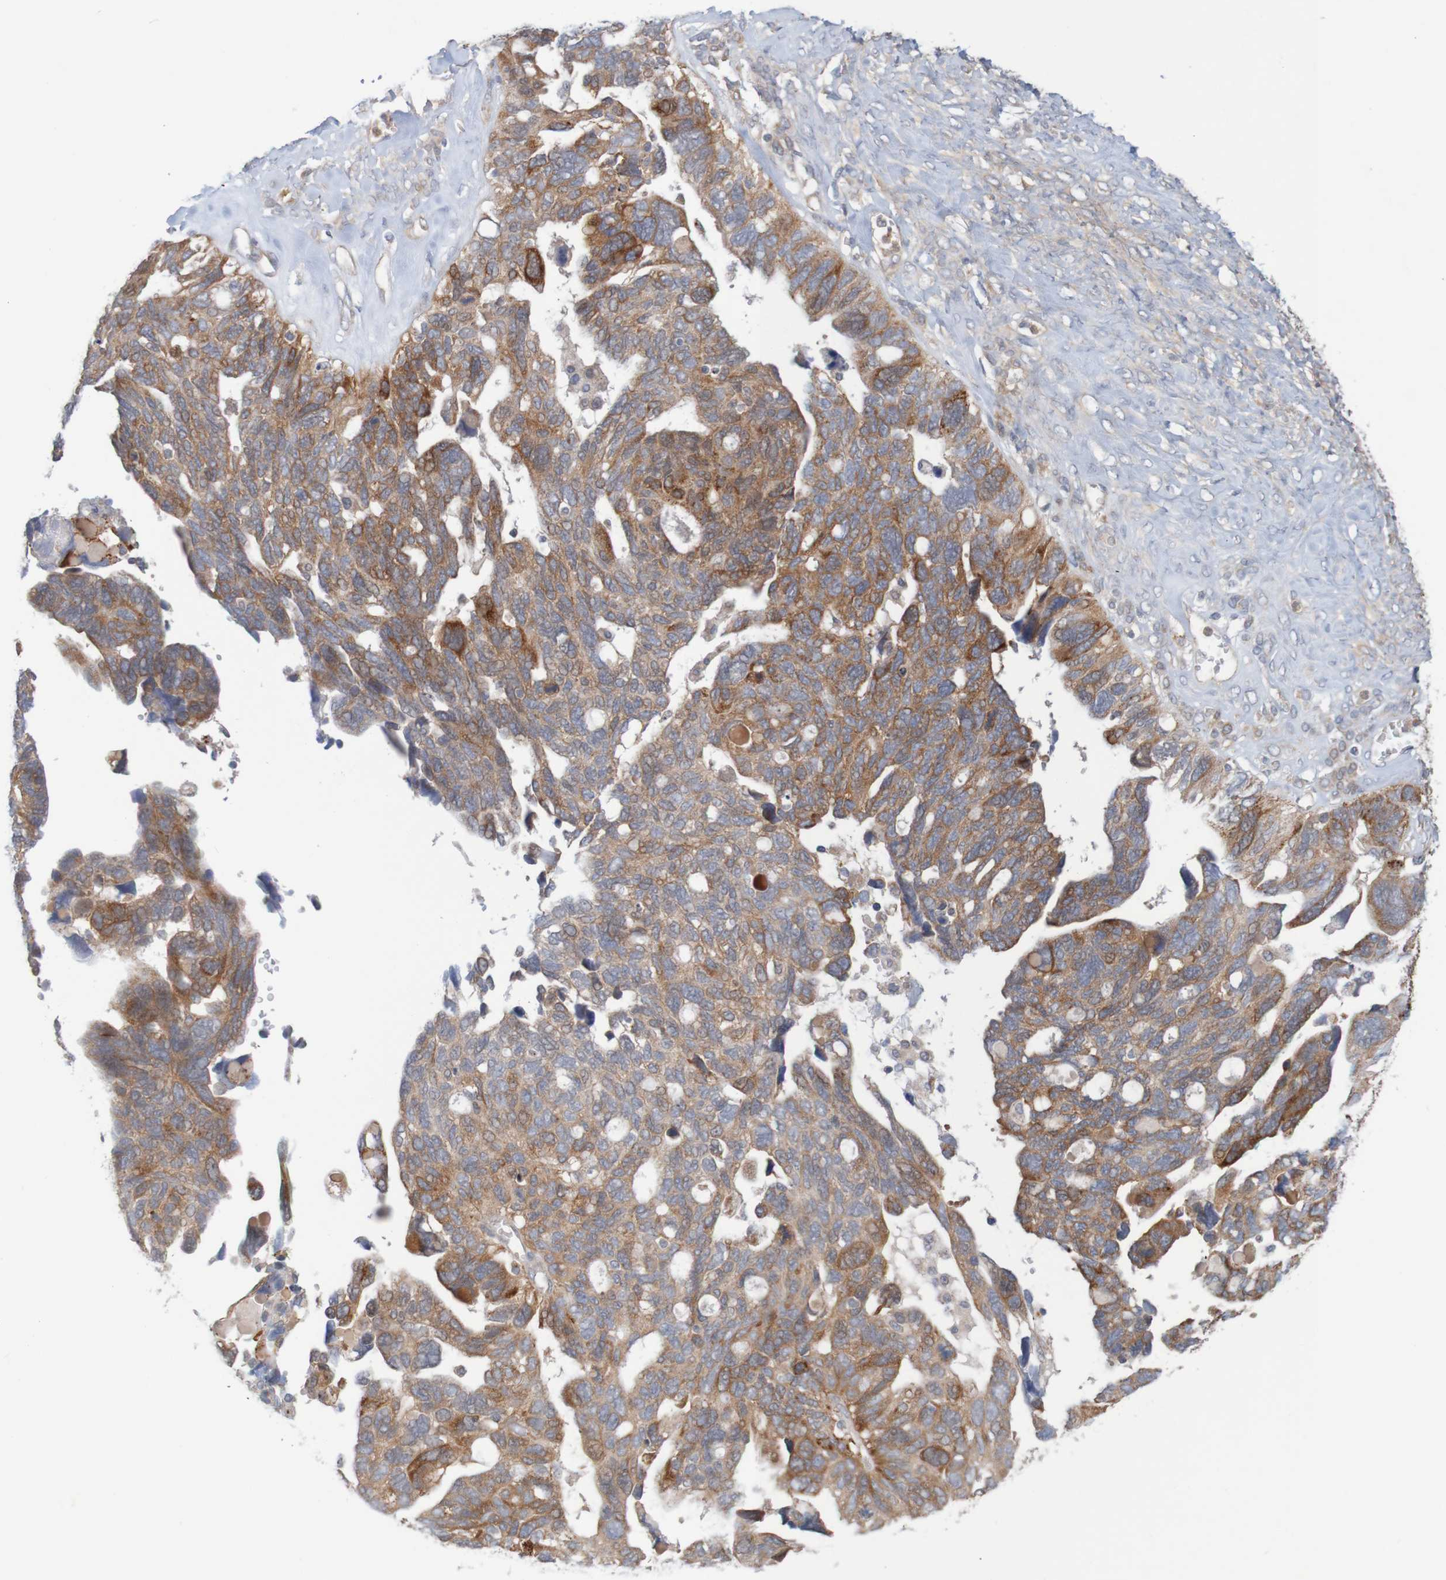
{"staining": {"intensity": "strong", "quantity": ">75%", "location": "cytoplasmic/membranous"}, "tissue": "ovarian cancer", "cell_type": "Tumor cells", "image_type": "cancer", "snomed": [{"axis": "morphology", "description": "Cystadenocarcinoma, serous, NOS"}, {"axis": "topography", "description": "Ovary"}], "caption": "The histopathology image demonstrates a brown stain indicating the presence of a protein in the cytoplasmic/membranous of tumor cells in ovarian cancer (serous cystadenocarcinoma).", "gene": "NAV2", "patient": {"sex": "female", "age": 79}}